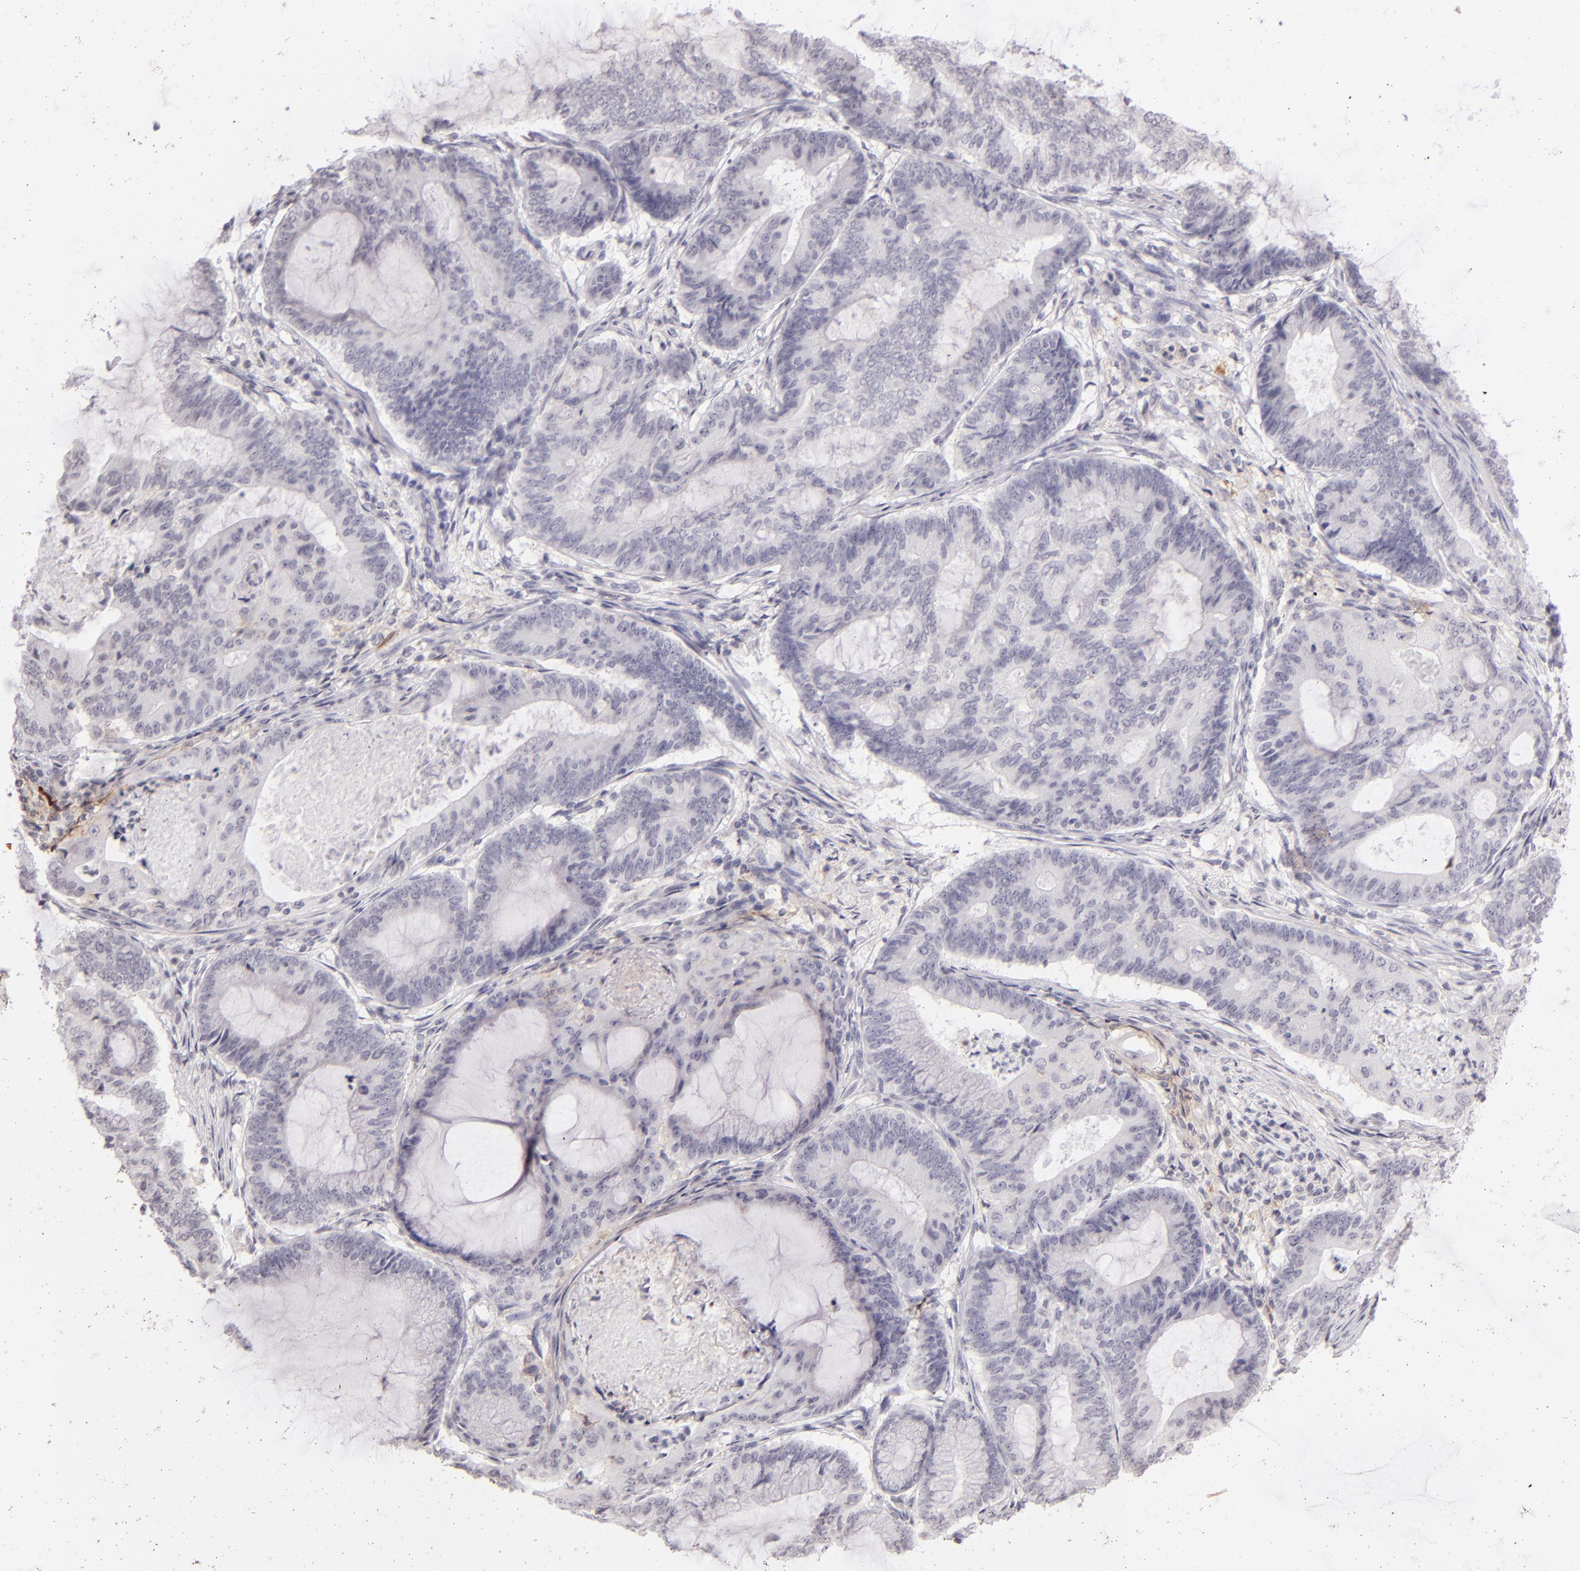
{"staining": {"intensity": "negative", "quantity": "none", "location": "none"}, "tissue": "endometrial cancer", "cell_type": "Tumor cells", "image_type": "cancer", "snomed": [{"axis": "morphology", "description": "Adenocarcinoma, NOS"}, {"axis": "topography", "description": "Endometrium"}], "caption": "The micrograph reveals no significant expression in tumor cells of adenocarcinoma (endometrial). (DAB (3,3'-diaminobenzidine) immunohistochemistry (IHC) visualized using brightfield microscopy, high magnification).", "gene": "CD40", "patient": {"sex": "female", "age": 63}}